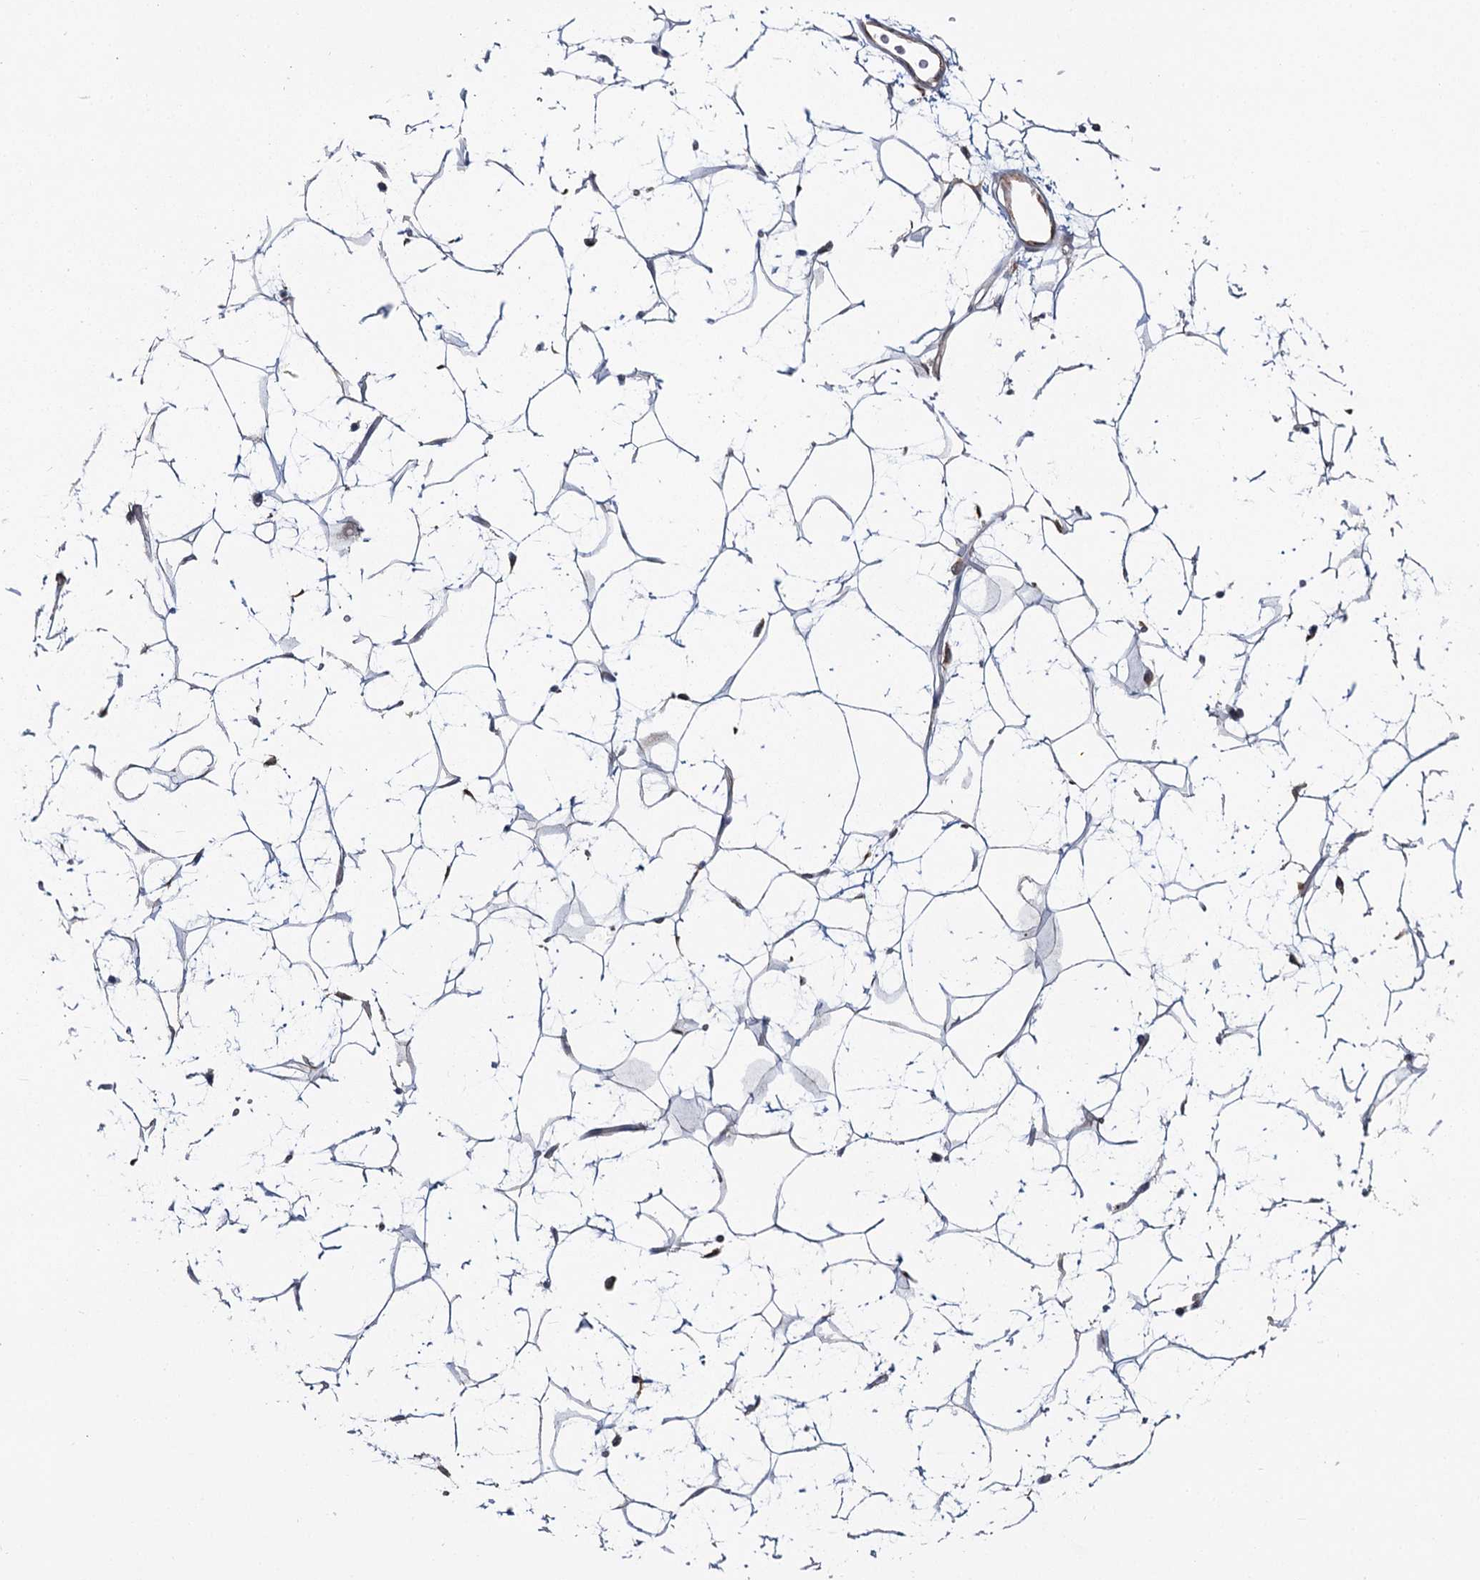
{"staining": {"intensity": "weak", "quantity": "25%-75%", "location": "cytoplasmic/membranous"}, "tissue": "adipose tissue", "cell_type": "Adipocytes", "image_type": "normal", "snomed": [{"axis": "morphology", "description": "Normal tissue, NOS"}, {"axis": "topography", "description": "Breast"}], "caption": "Immunohistochemical staining of normal adipose tissue reveals 25%-75% levels of weak cytoplasmic/membranous protein expression in approximately 25%-75% of adipocytes.", "gene": "TBC1D9B", "patient": {"sex": "female", "age": 26}}